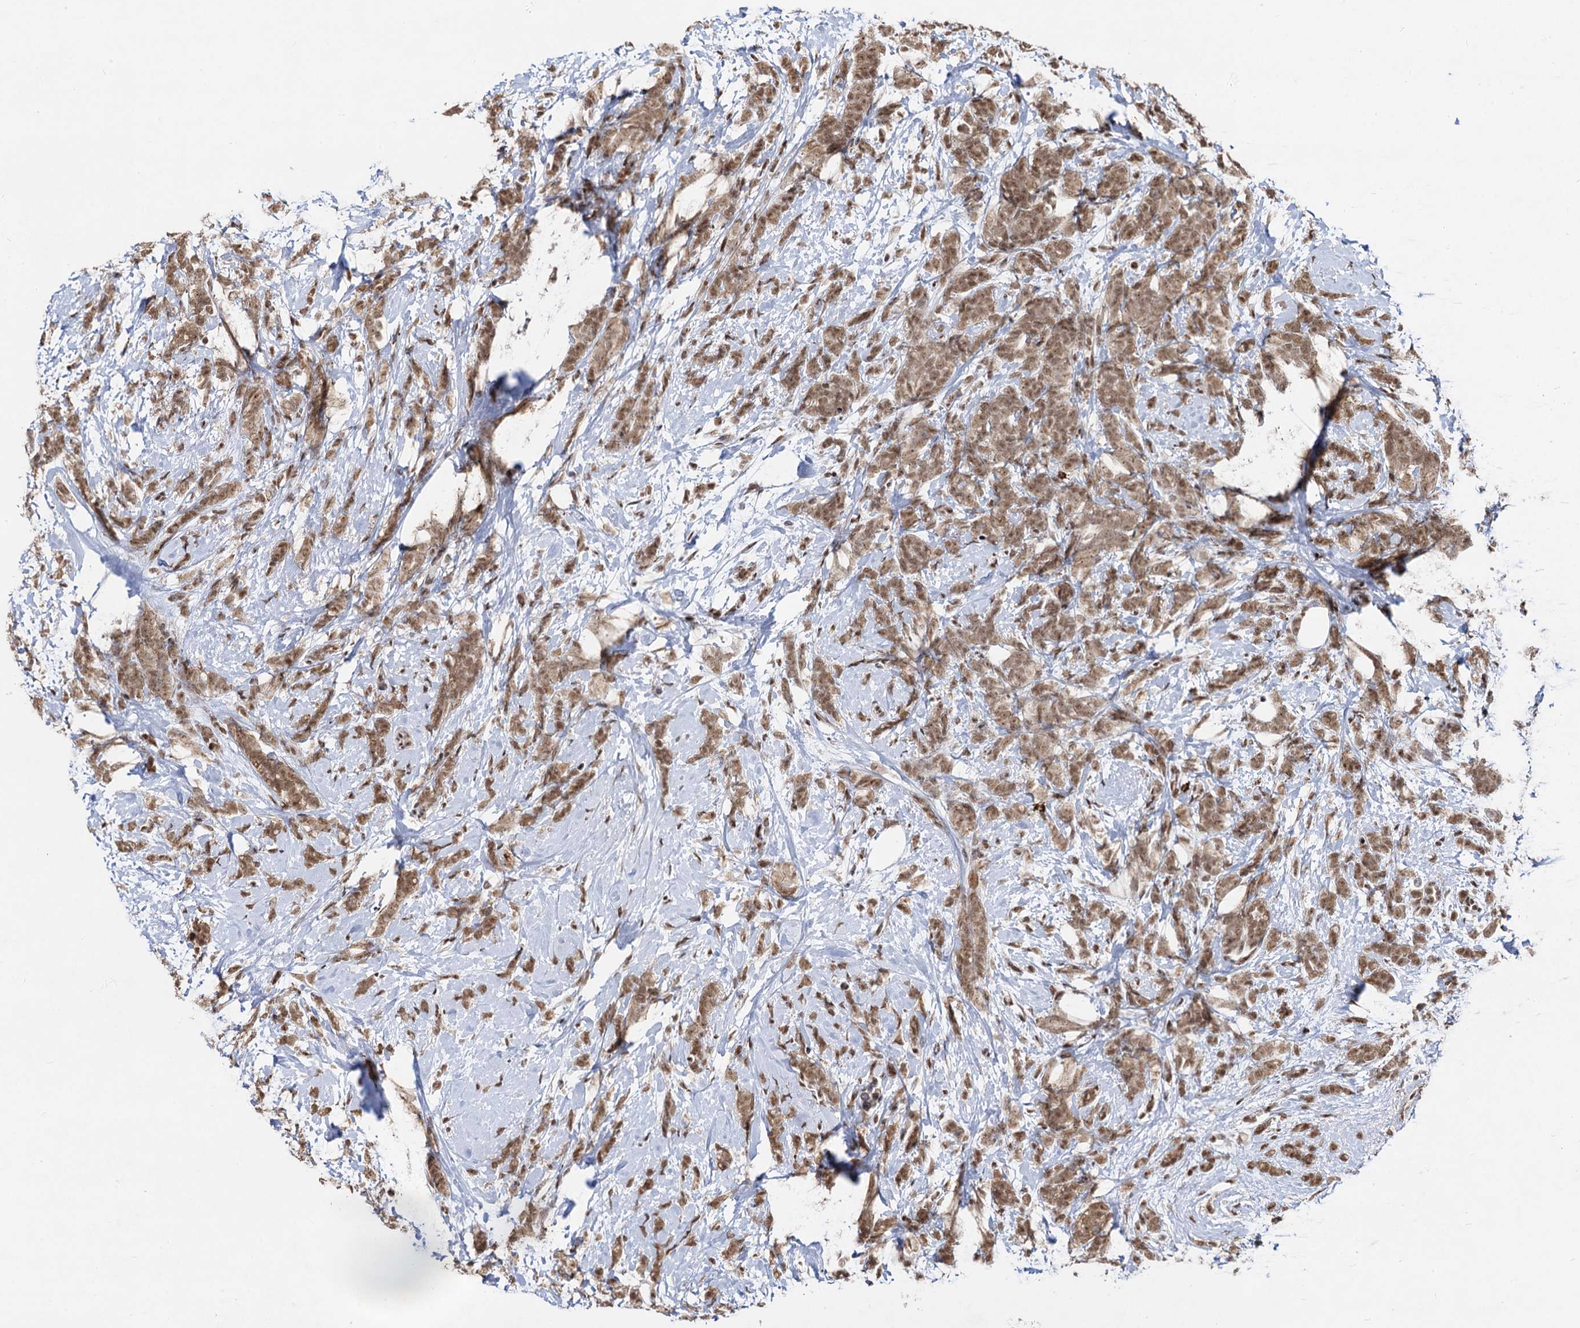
{"staining": {"intensity": "moderate", "quantity": ">75%", "location": "cytoplasmic/membranous,nuclear"}, "tissue": "breast cancer", "cell_type": "Tumor cells", "image_type": "cancer", "snomed": [{"axis": "morphology", "description": "Lobular carcinoma"}, {"axis": "topography", "description": "Breast"}], "caption": "High-magnification brightfield microscopy of lobular carcinoma (breast) stained with DAB (brown) and counterstained with hematoxylin (blue). tumor cells exhibit moderate cytoplasmic/membranous and nuclear positivity is seen in approximately>75% of cells.", "gene": "SFSWAP", "patient": {"sex": "female", "age": 58}}